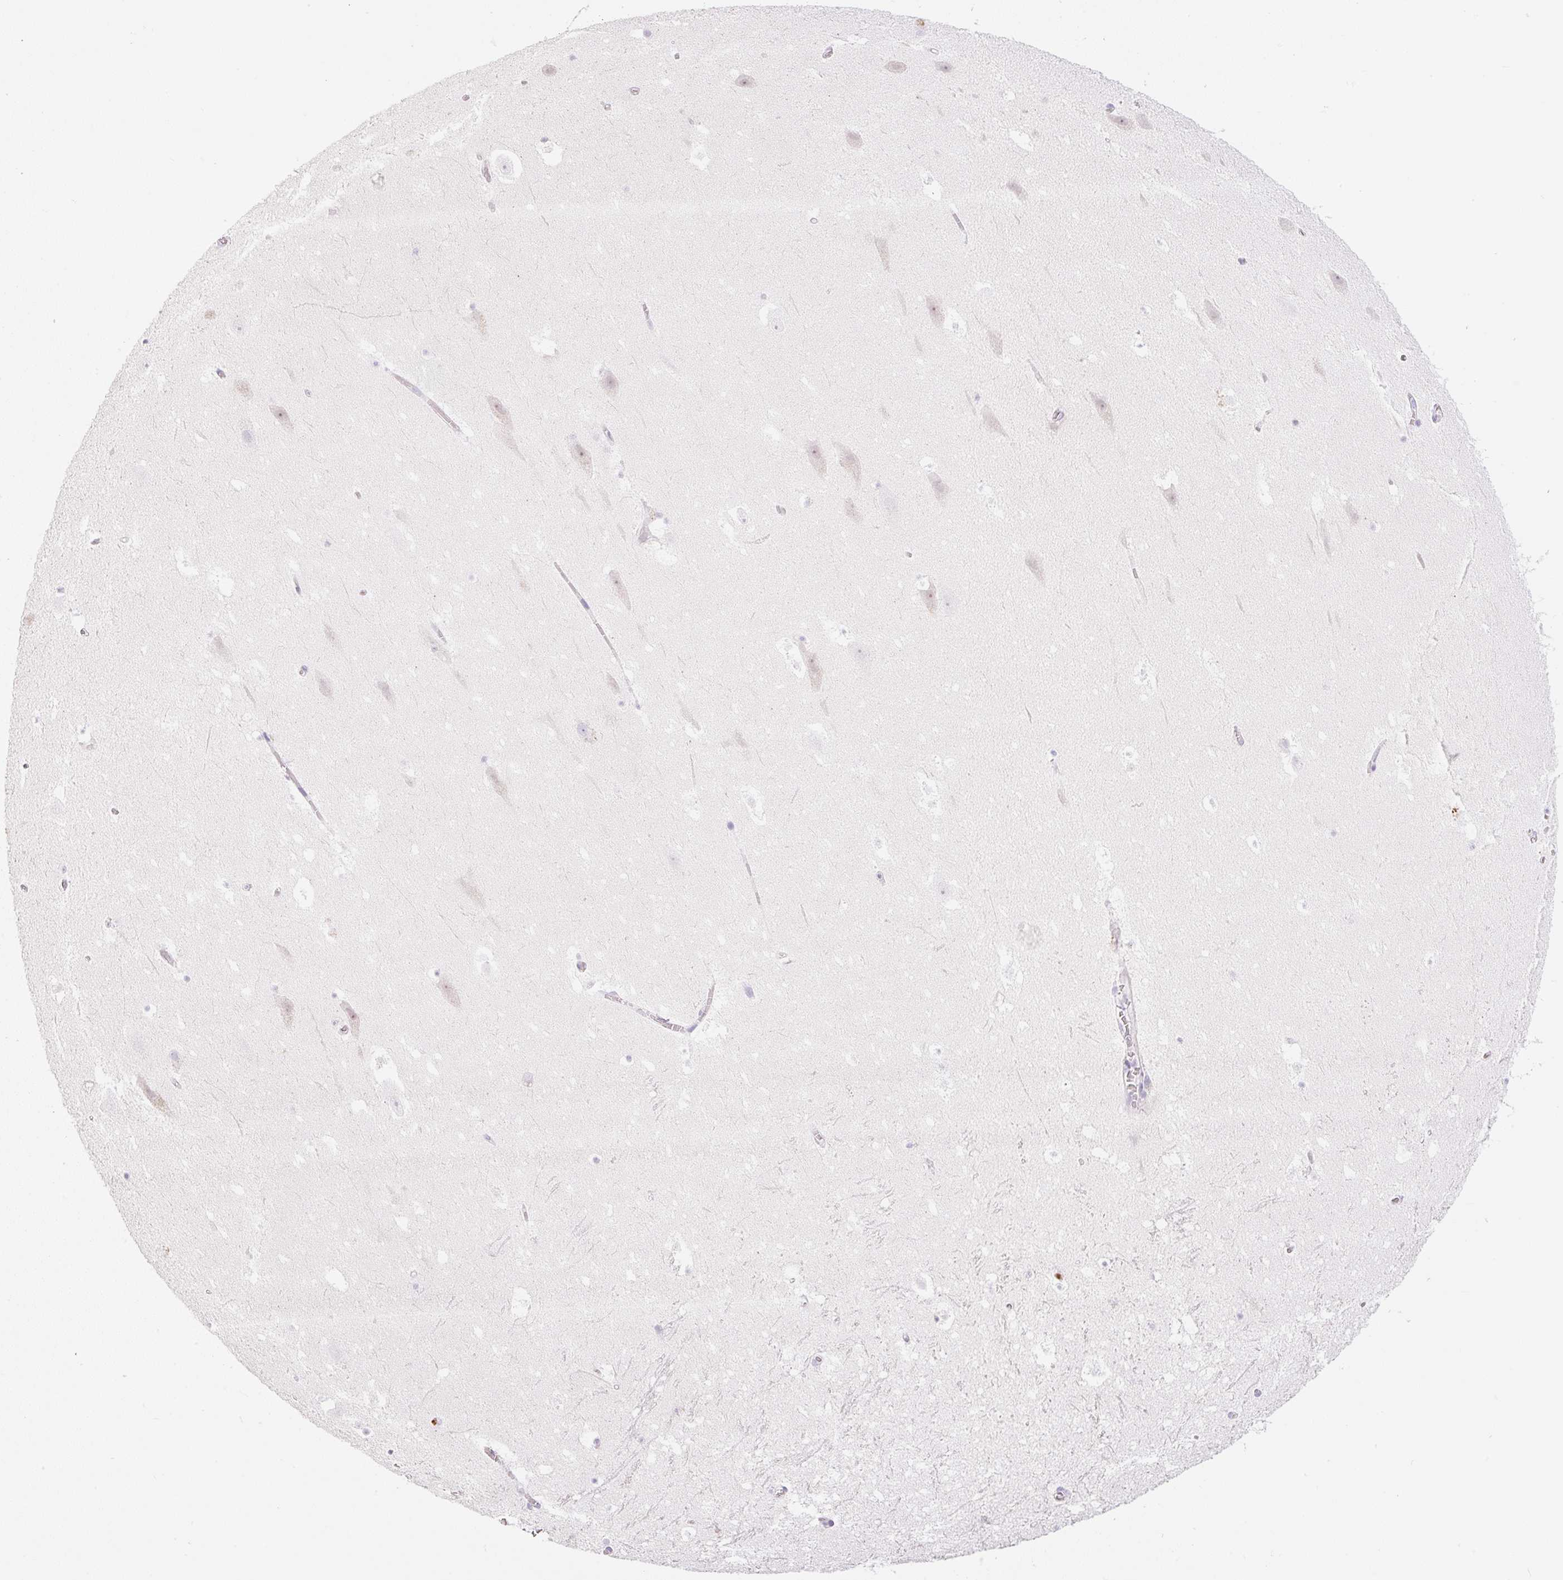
{"staining": {"intensity": "negative", "quantity": "none", "location": "none"}, "tissue": "hippocampus", "cell_type": "Glial cells", "image_type": "normal", "snomed": [{"axis": "morphology", "description": "Normal tissue, NOS"}, {"axis": "topography", "description": "Hippocampus"}], "caption": "Glial cells show no significant protein expression in unremarkable hippocampus. (DAB IHC with hematoxylin counter stain).", "gene": "MIA2", "patient": {"sex": "female", "age": 42}}